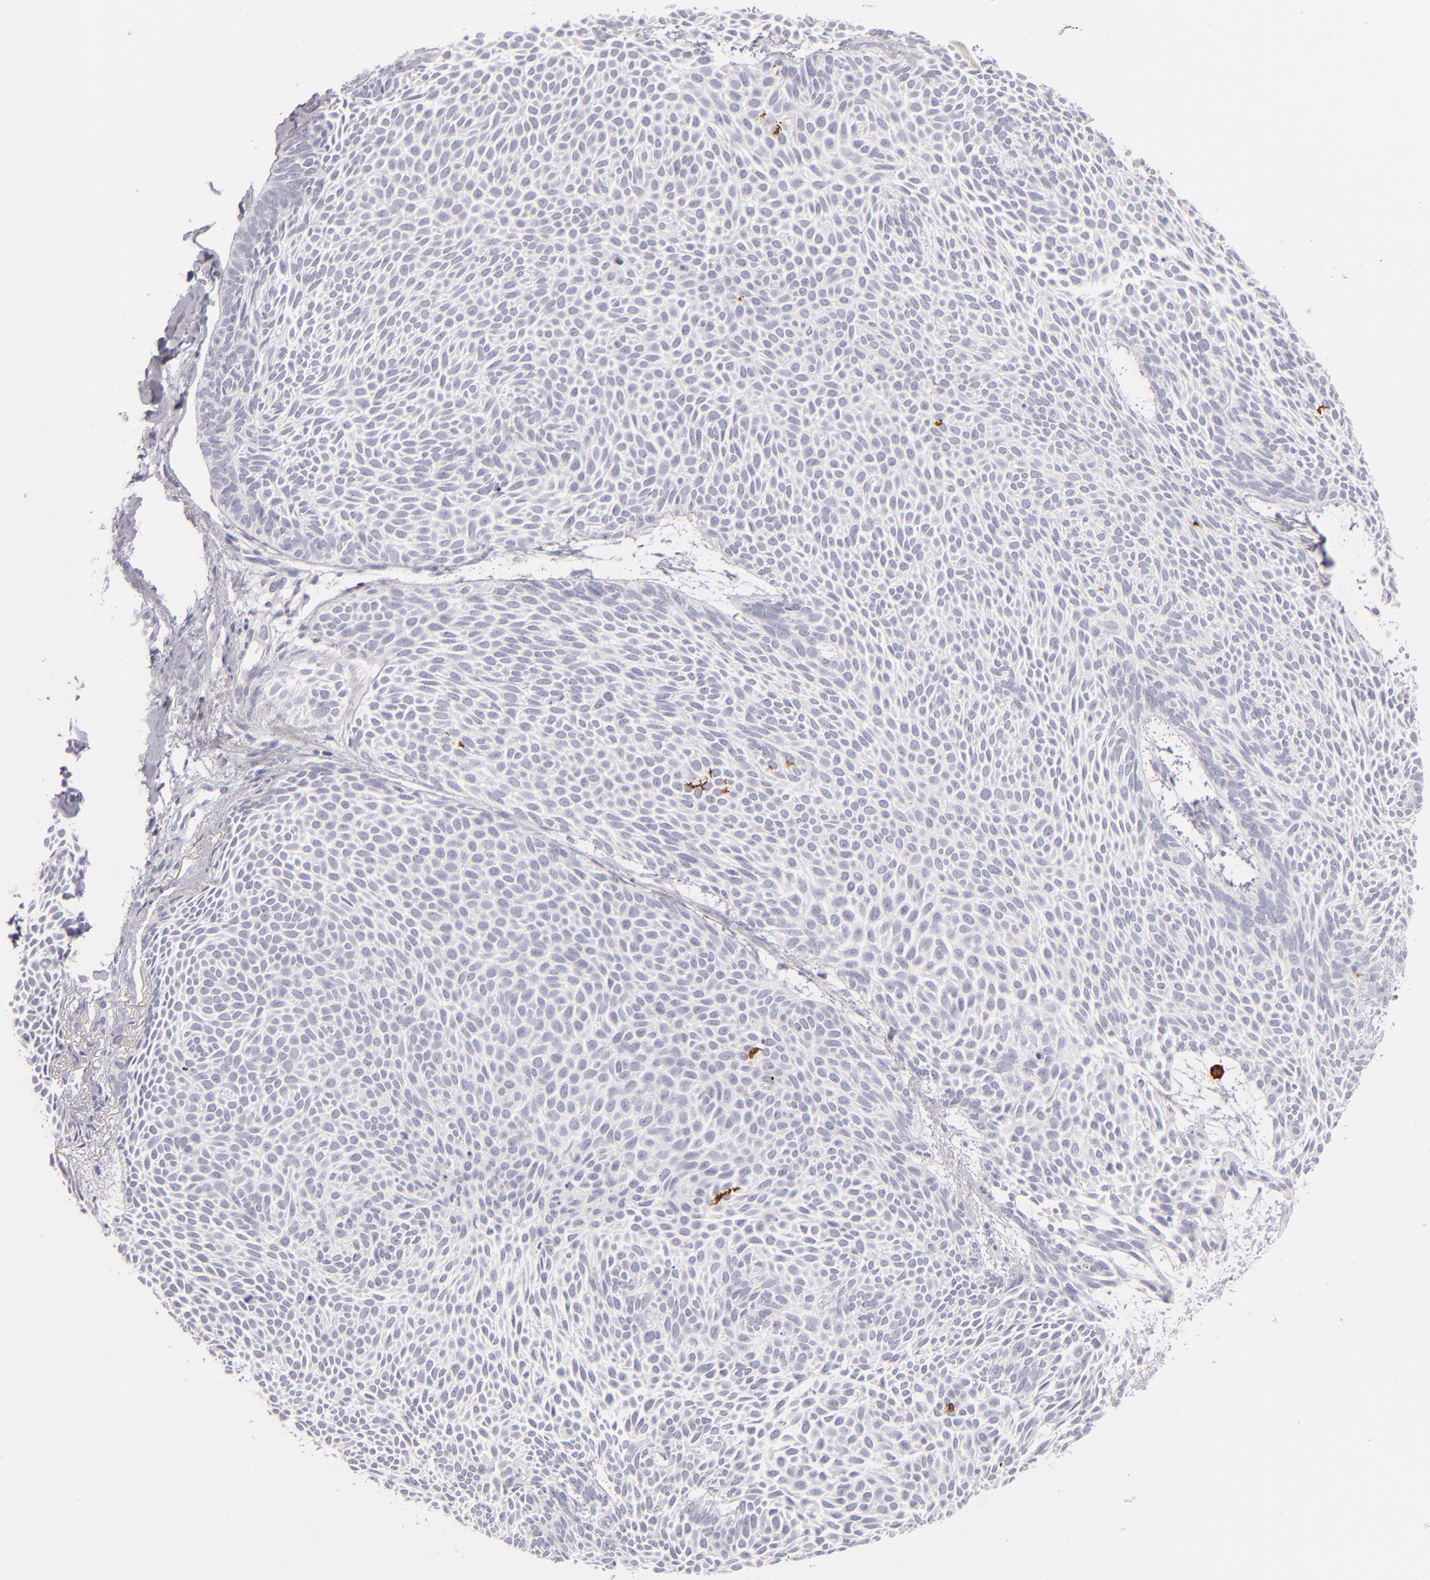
{"staining": {"intensity": "negative", "quantity": "none", "location": "none"}, "tissue": "skin cancer", "cell_type": "Tumor cells", "image_type": "cancer", "snomed": [{"axis": "morphology", "description": "Basal cell carcinoma"}, {"axis": "topography", "description": "Skin"}], "caption": "Immunohistochemistry (IHC) of human basal cell carcinoma (skin) reveals no staining in tumor cells.", "gene": "CD207", "patient": {"sex": "male", "age": 84}}